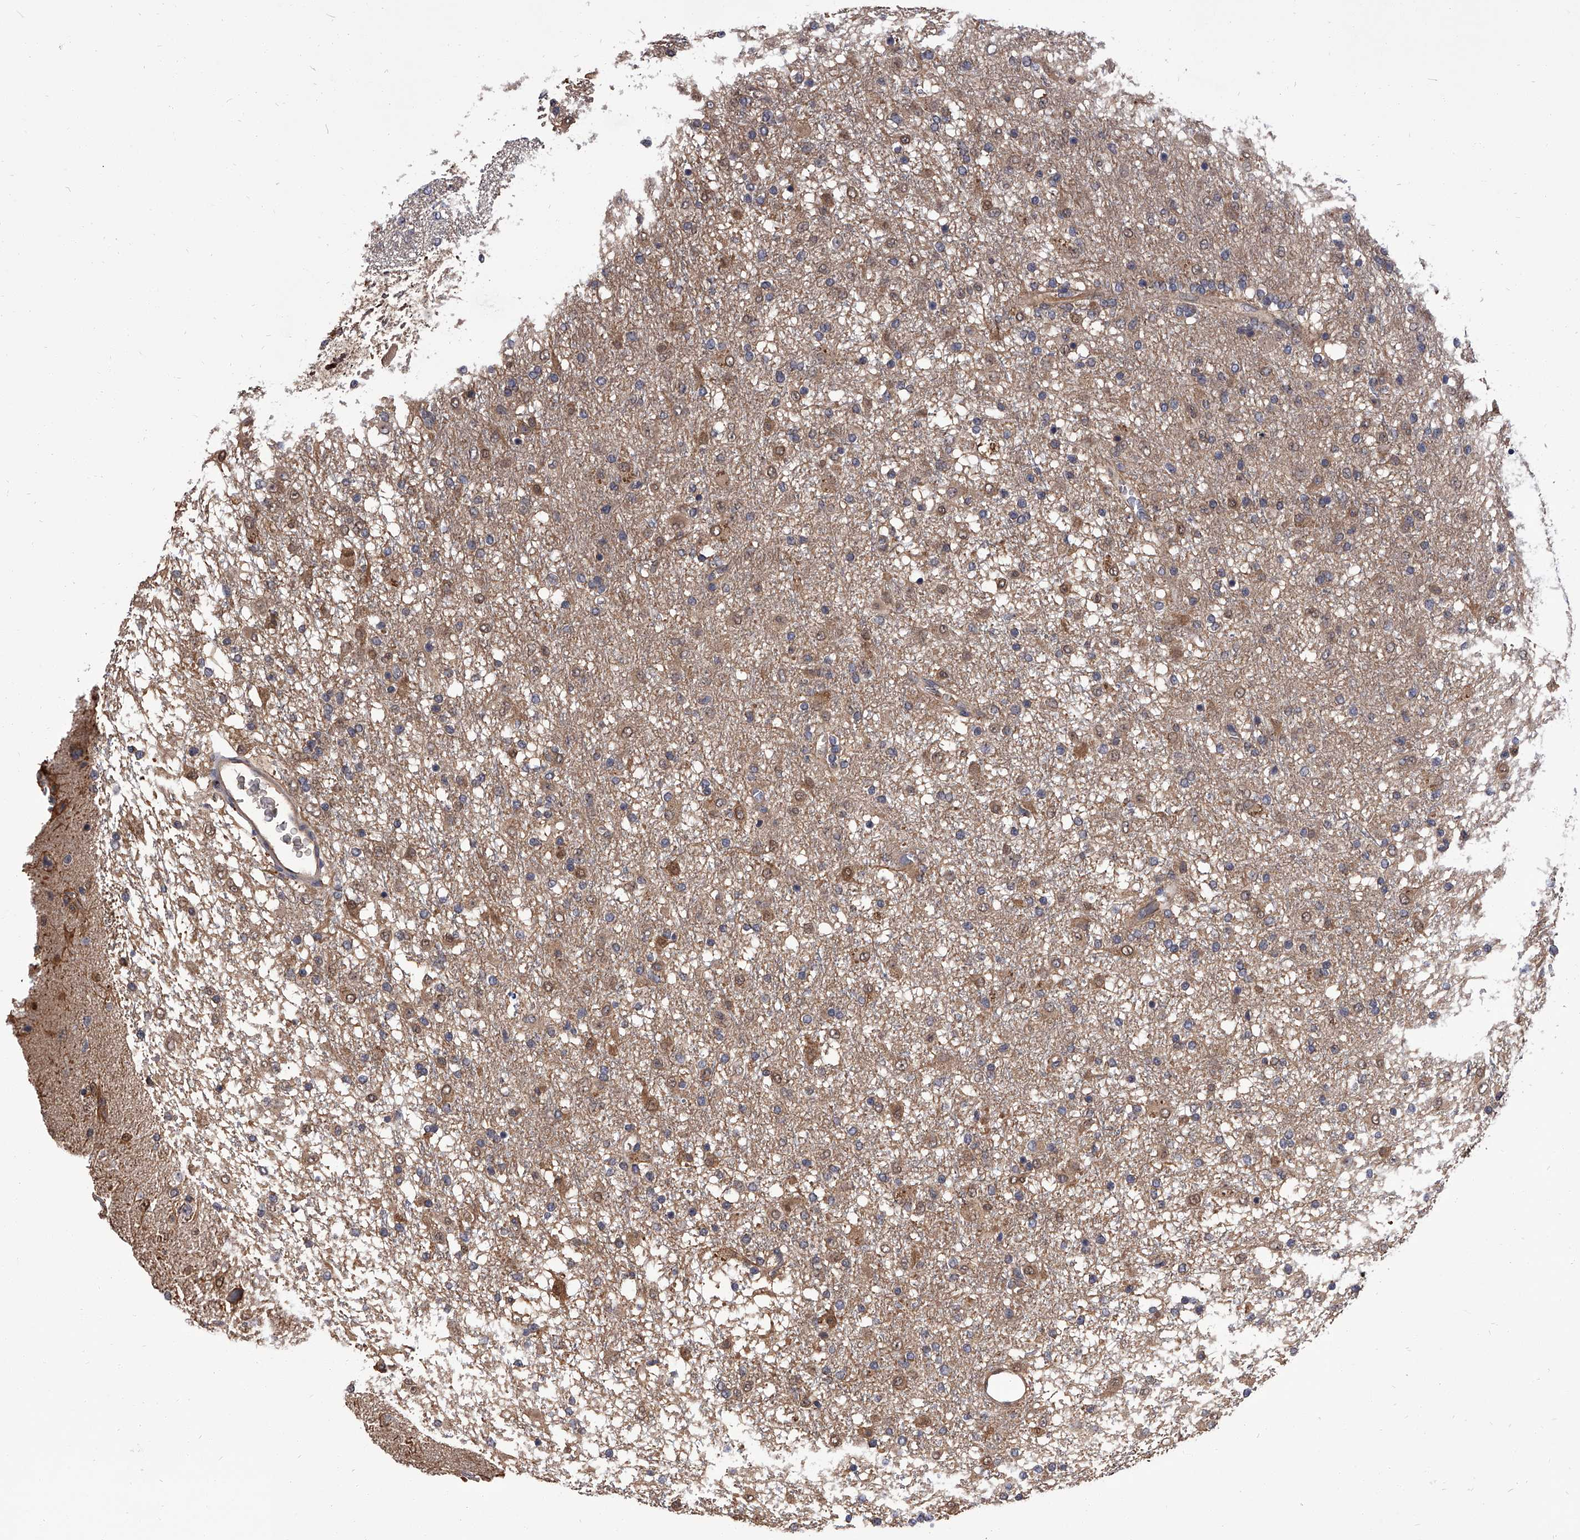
{"staining": {"intensity": "weak", "quantity": "<25%", "location": "cytoplasmic/membranous"}, "tissue": "glioma", "cell_type": "Tumor cells", "image_type": "cancer", "snomed": [{"axis": "morphology", "description": "Glioma, malignant, Low grade"}, {"axis": "topography", "description": "Brain"}], "caption": "The image reveals no staining of tumor cells in glioma.", "gene": "SLC18B1", "patient": {"sex": "male", "age": 65}}